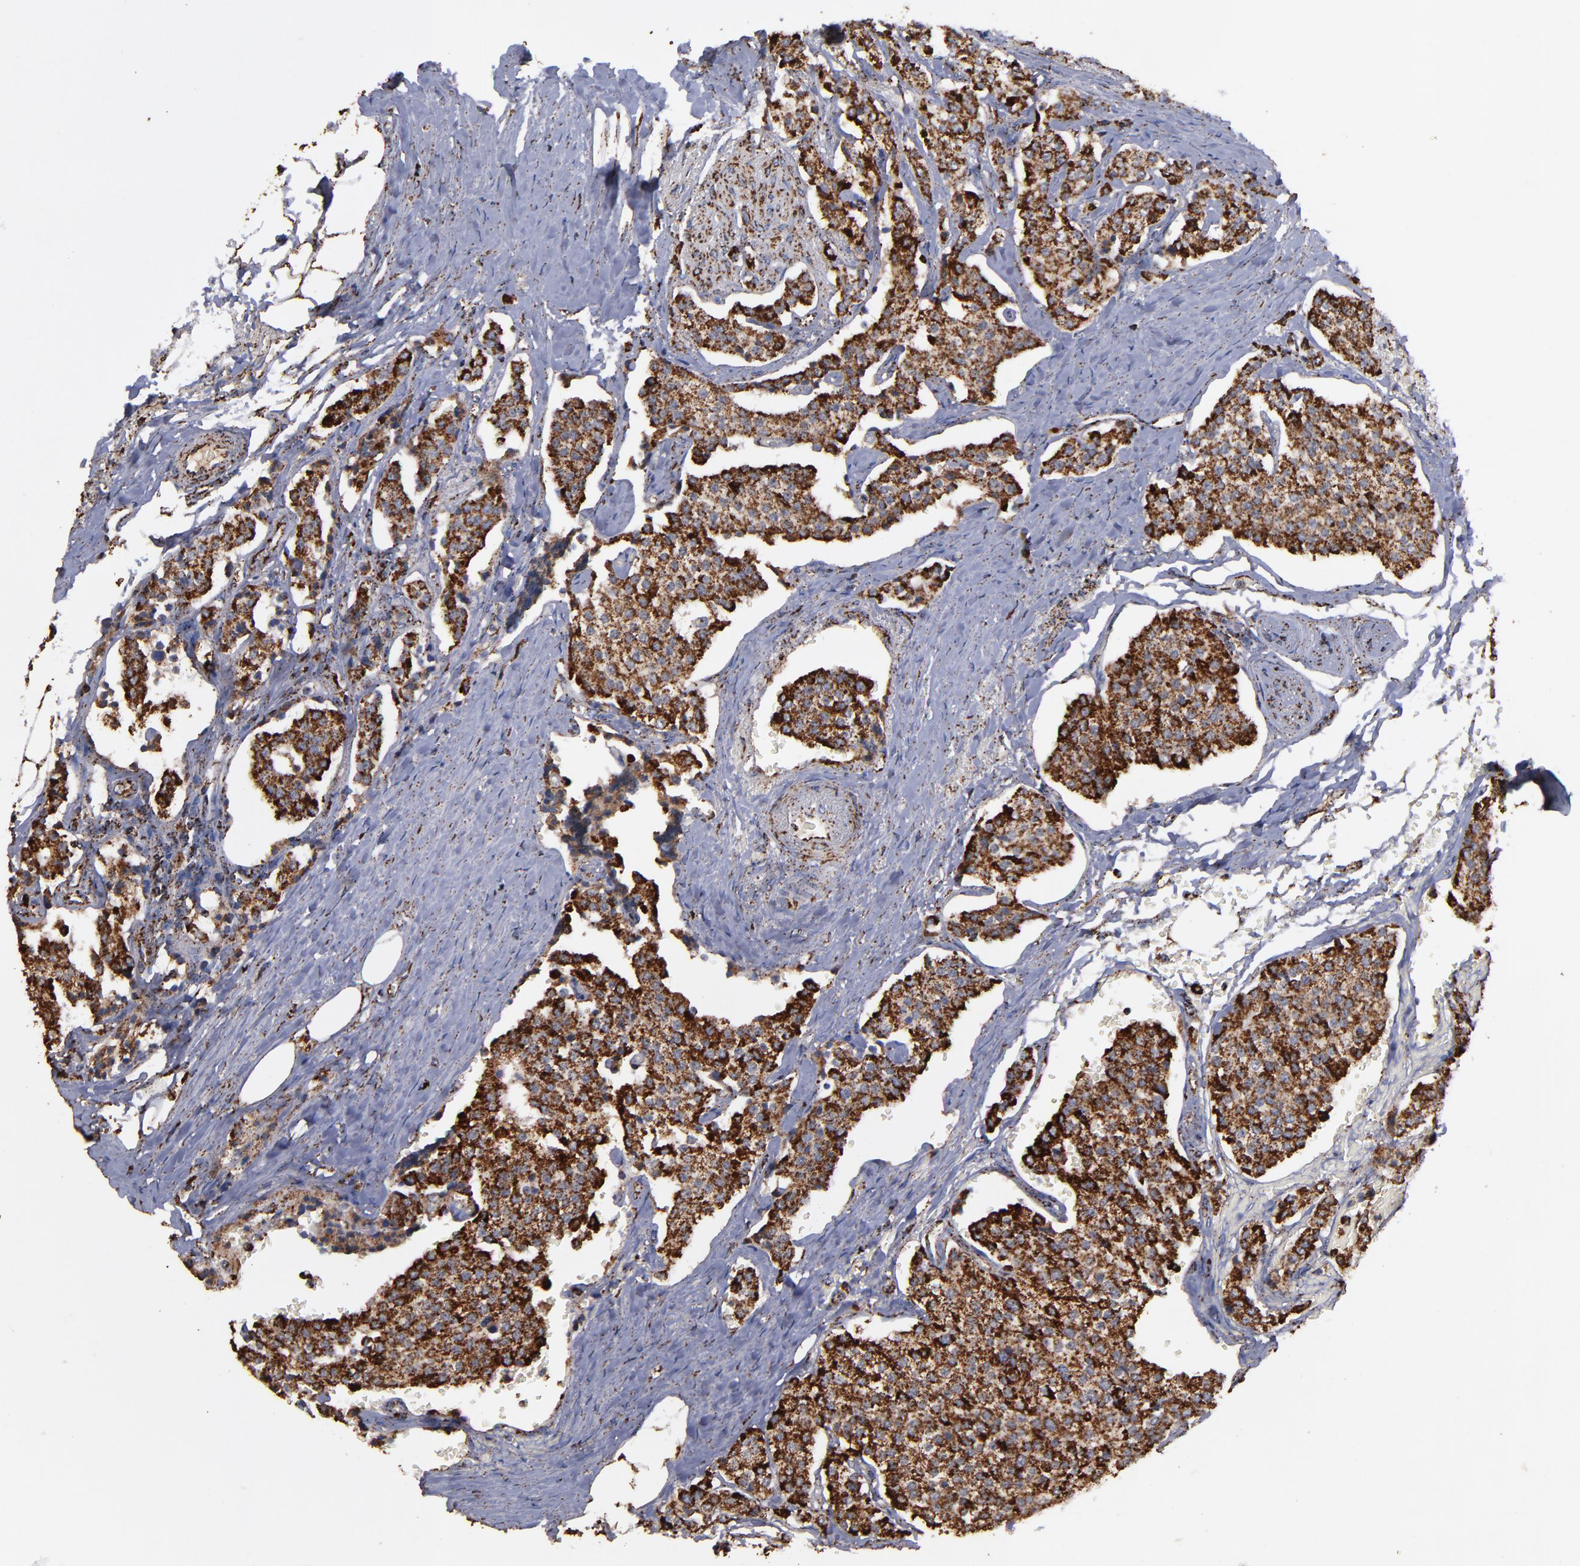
{"staining": {"intensity": "strong", "quantity": ">75%", "location": "cytoplasmic/membranous"}, "tissue": "carcinoid", "cell_type": "Tumor cells", "image_type": "cancer", "snomed": [{"axis": "morphology", "description": "Carcinoid, malignant, NOS"}, {"axis": "topography", "description": "Colon"}], "caption": "Immunohistochemical staining of carcinoid (malignant) shows strong cytoplasmic/membranous protein expression in approximately >75% of tumor cells.", "gene": "SOD2", "patient": {"sex": "female", "age": 61}}